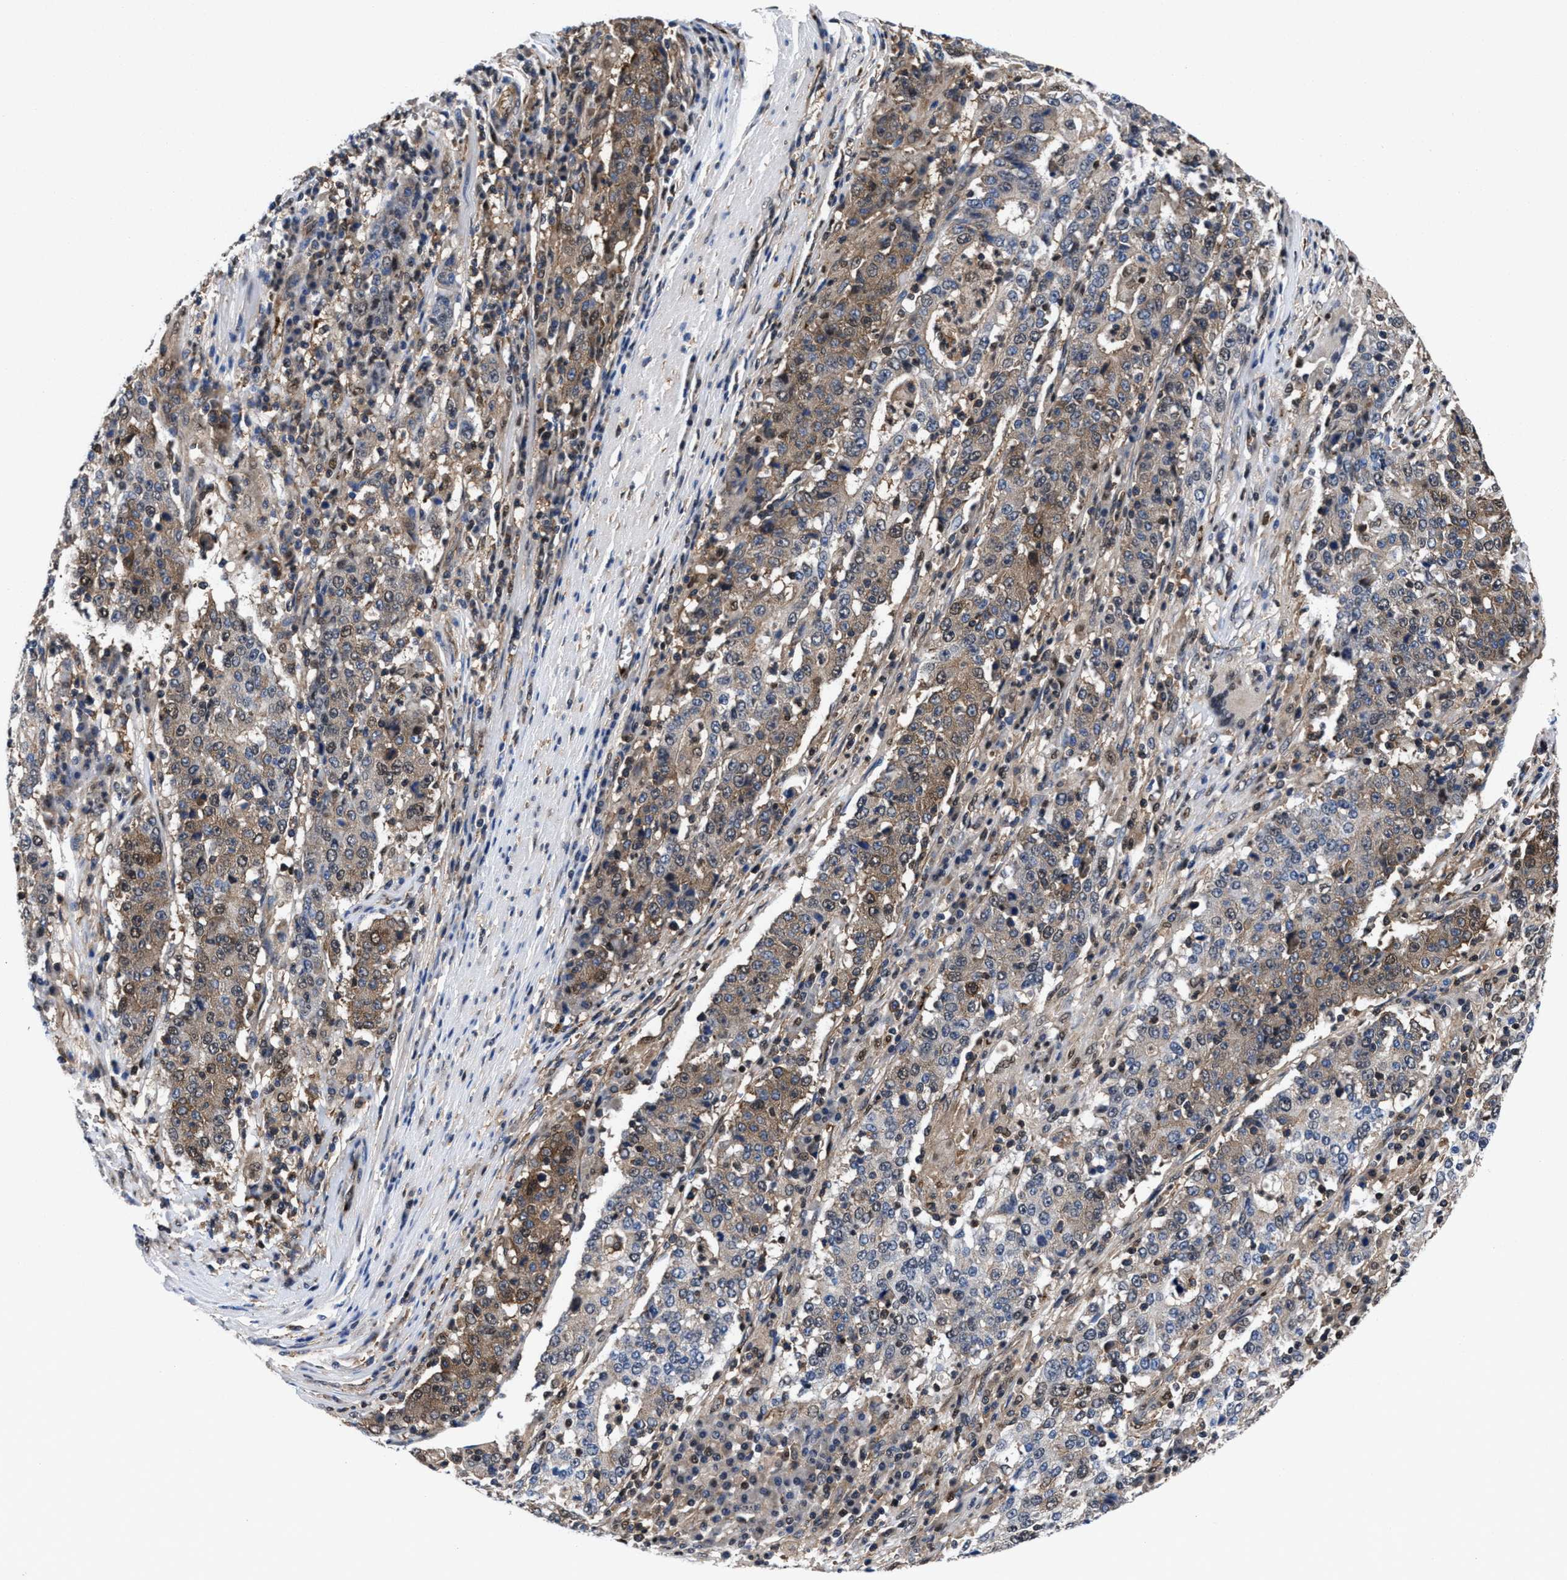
{"staining": {"intensity": "moderate", "quantity": "25%-75%", "location": "cytoplasmic/membranous"}, "tissue": "stomach cancer", "cell_type": "Tumor cells", "image_type": "cancer", "snomed": [{"axis": "morphology", "description": "Adenocarcinoma, NOS"}, {"axis": "topography", "description": "Stomach"}], "caption": "Immunohistochemical staining of stomach adenocarcinoma displays medium levels of moderate cytoplasmic/membranous protein staining in about 25%-75% of tumor cells.", "gene": "ACLY", "patient": {"sex": "male", "age": 59}}